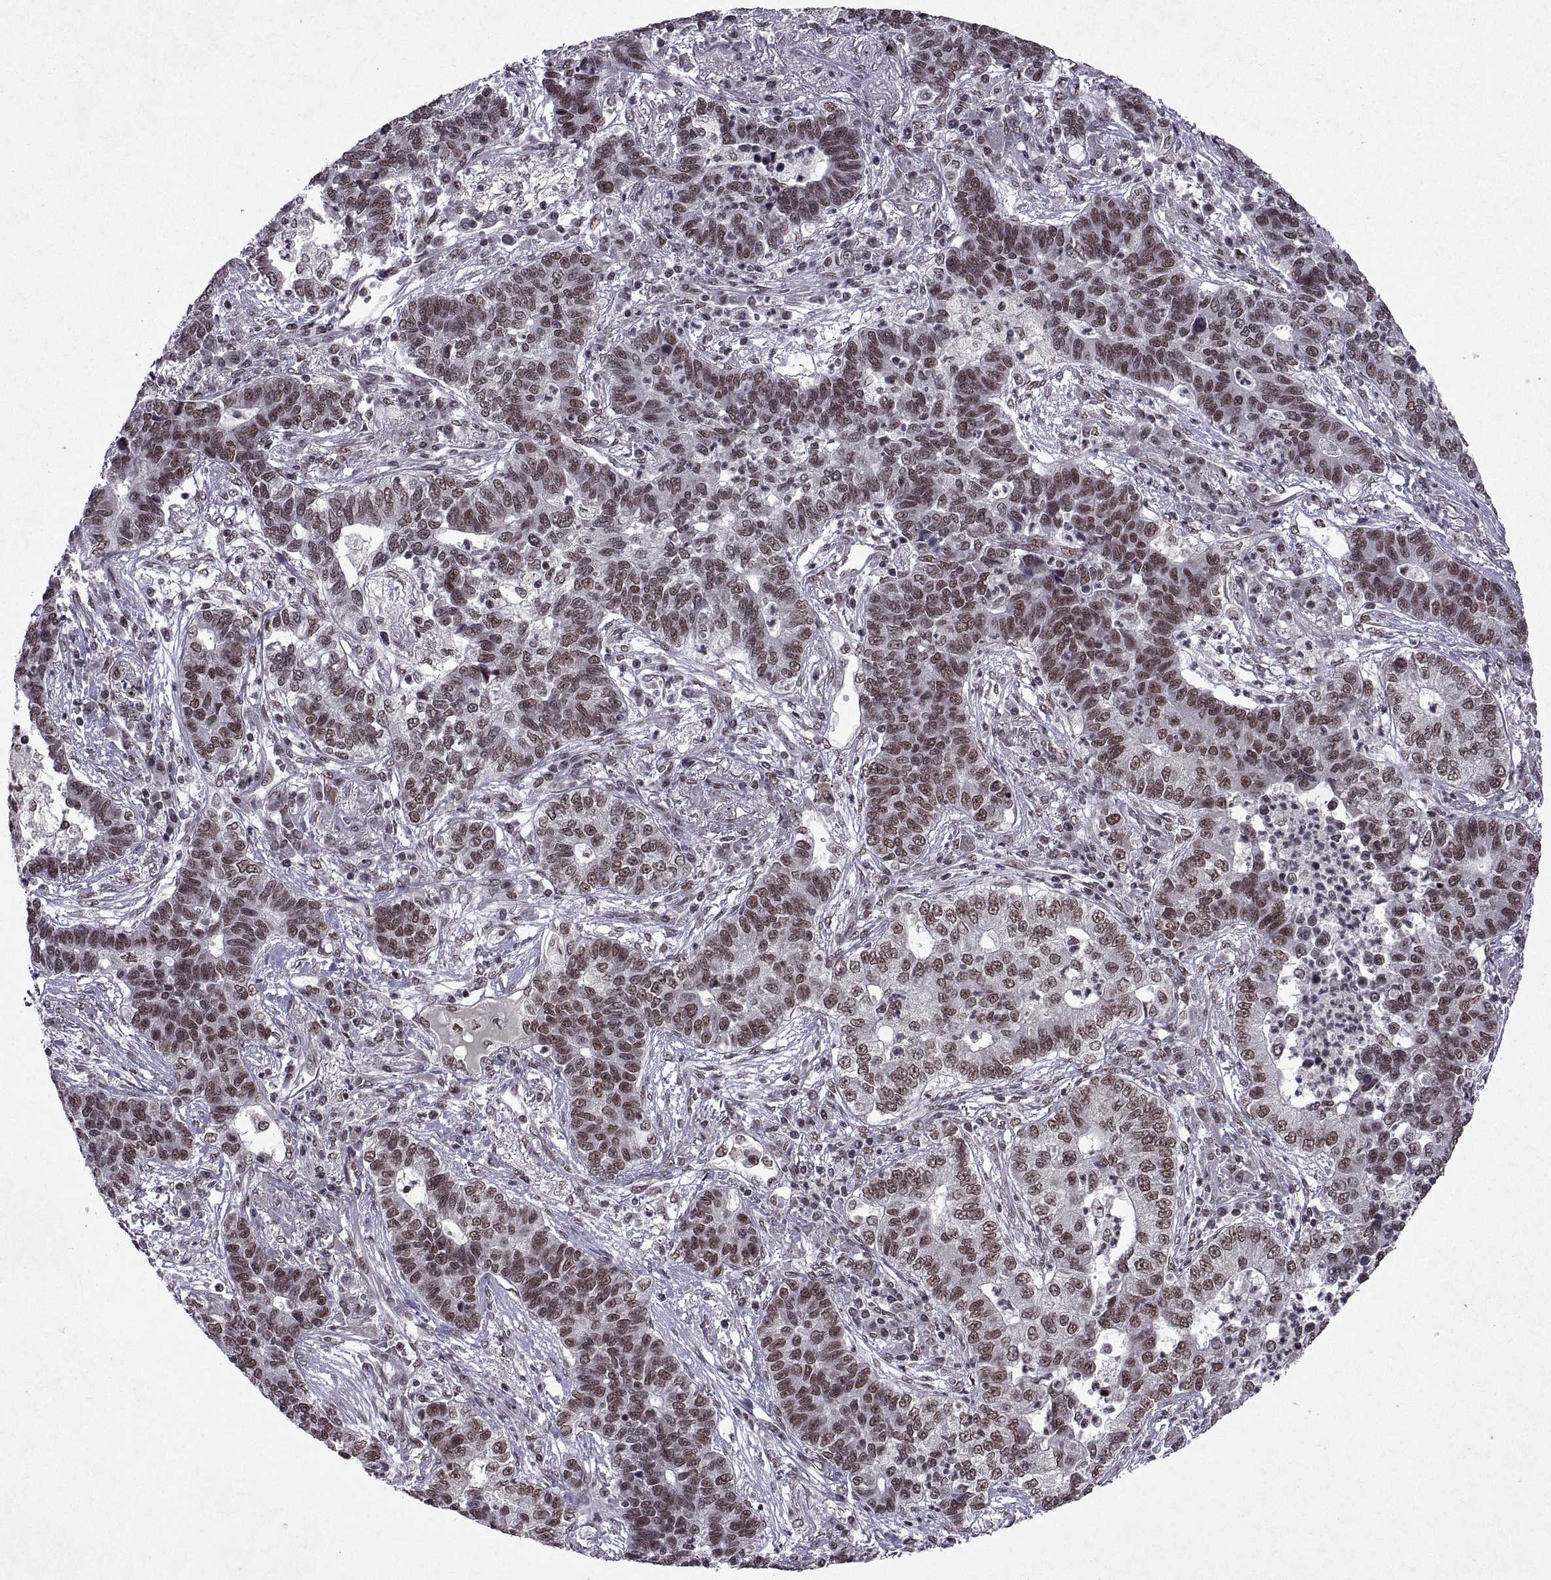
{"staining": {"intensity": "moderate", "quantity": ">75%", "location": "nuclear"}, "tissue": "lung cancer", "cell_type": "Tumor cells", "image_type": "cancer", "snomed": [{"axis": "morphology", "description": "Adenocarcinoma, NOS"}, {"axis": "topography", "description": "Lung"}], "caption": "Lung adenocarcinoma stained for a protein (brown) exhibits moderate nuclear positive staining in approximately >75% of tumor cells.", "gene": "MT1E", "patient": {"sex": "female", "age": 57}}